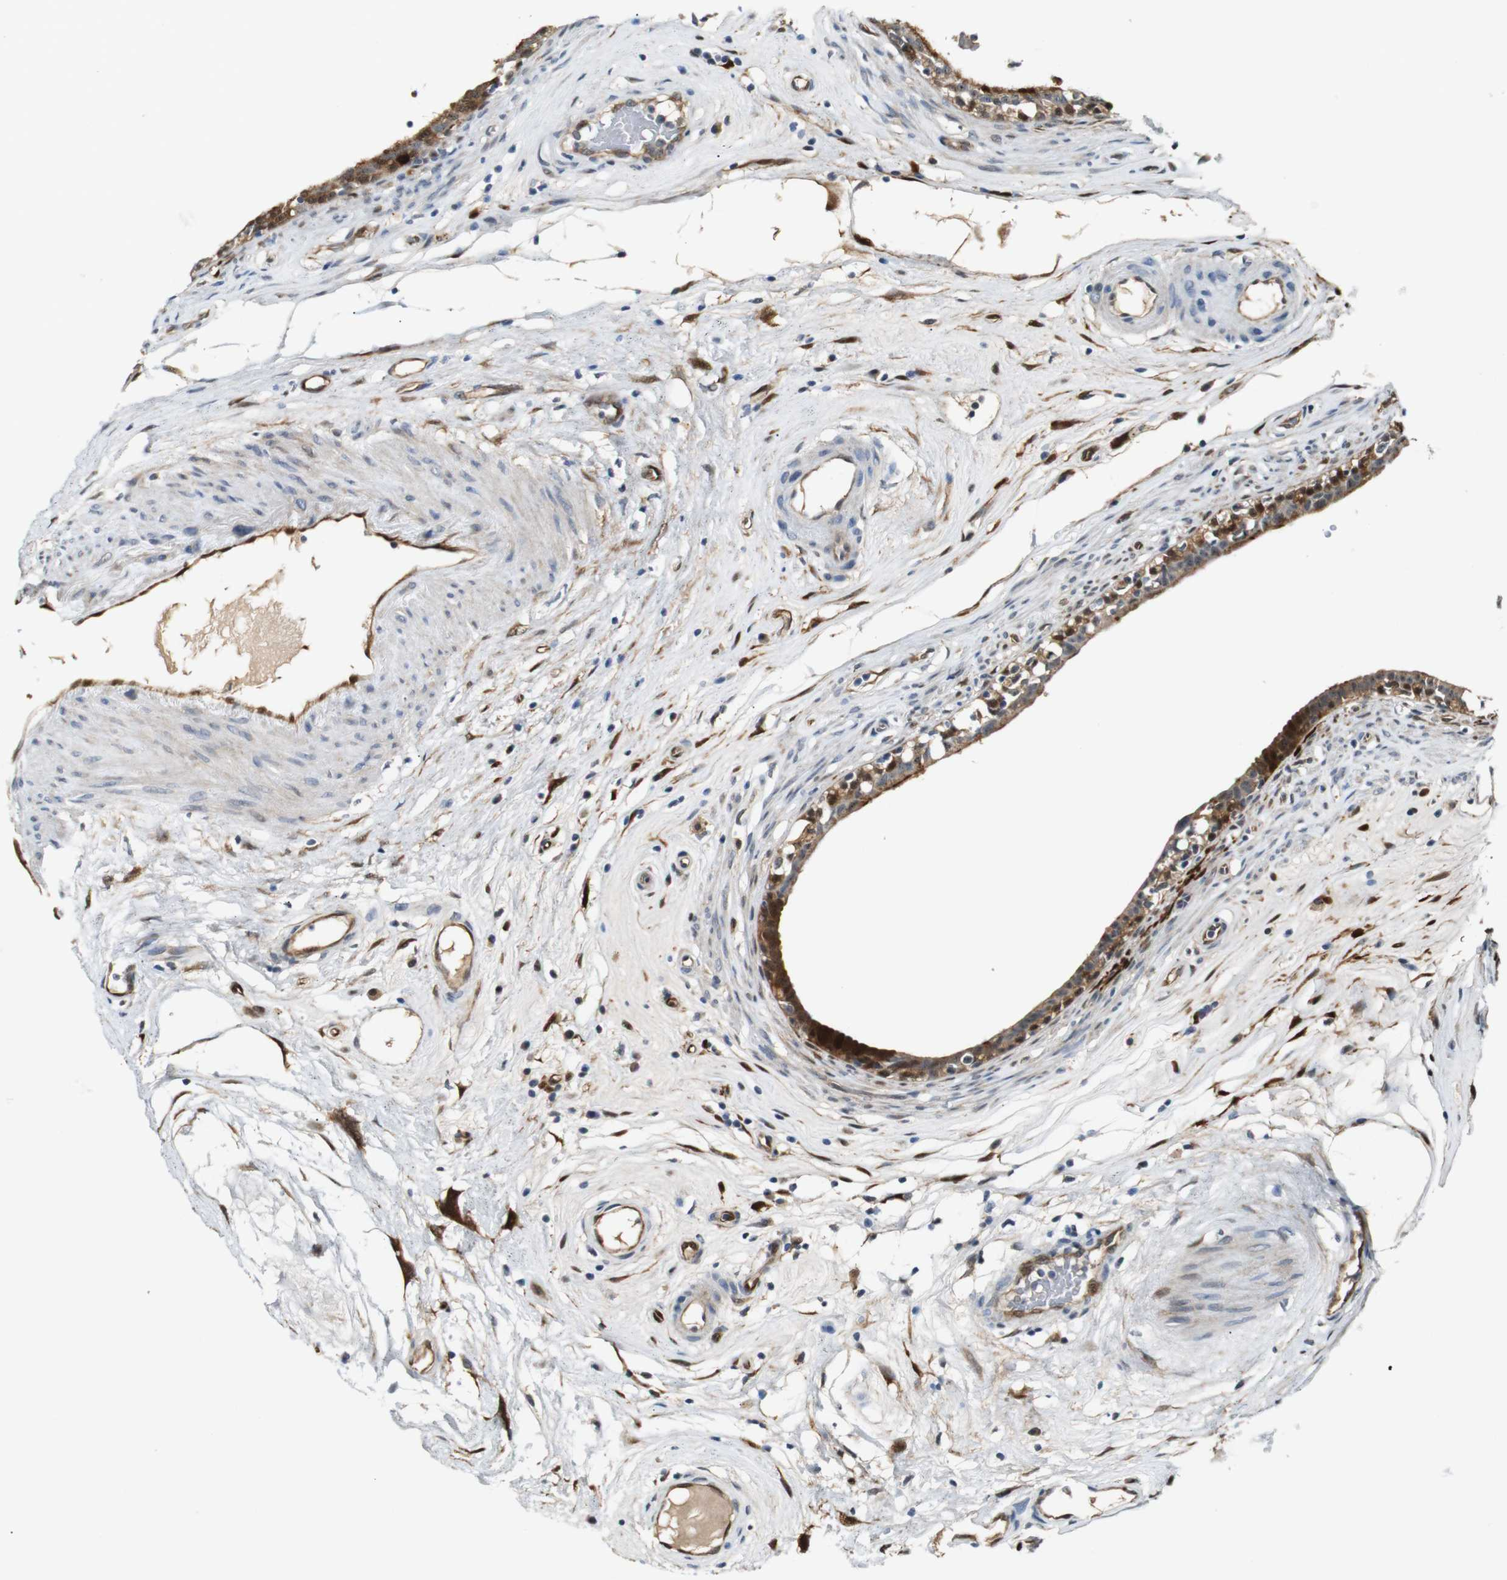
{"staining": {"intensity": "moderate", "quantity": ">75%", "location": "cytoplasmic/membranous,nuclear"}, "tissue": "epididymis", "cell_type": "Glandular cells", "image_type": "normal", "snomed": [{"axis": "morphology", "description": "Normal tissue, NOS"}, {"axis": "morphology", "description": "Inflammation, NOS"}, {"axis": "topography", "description": "Epididymis"}], "caption": "Human epididymis stained for a protein (brown) demonstrates moderate cytoplasmic/membranous,nuclear positive staining in approximately >75% of glandular cells.", "gene": "LXN", "patient": {"sex": "male", "age": 84}}